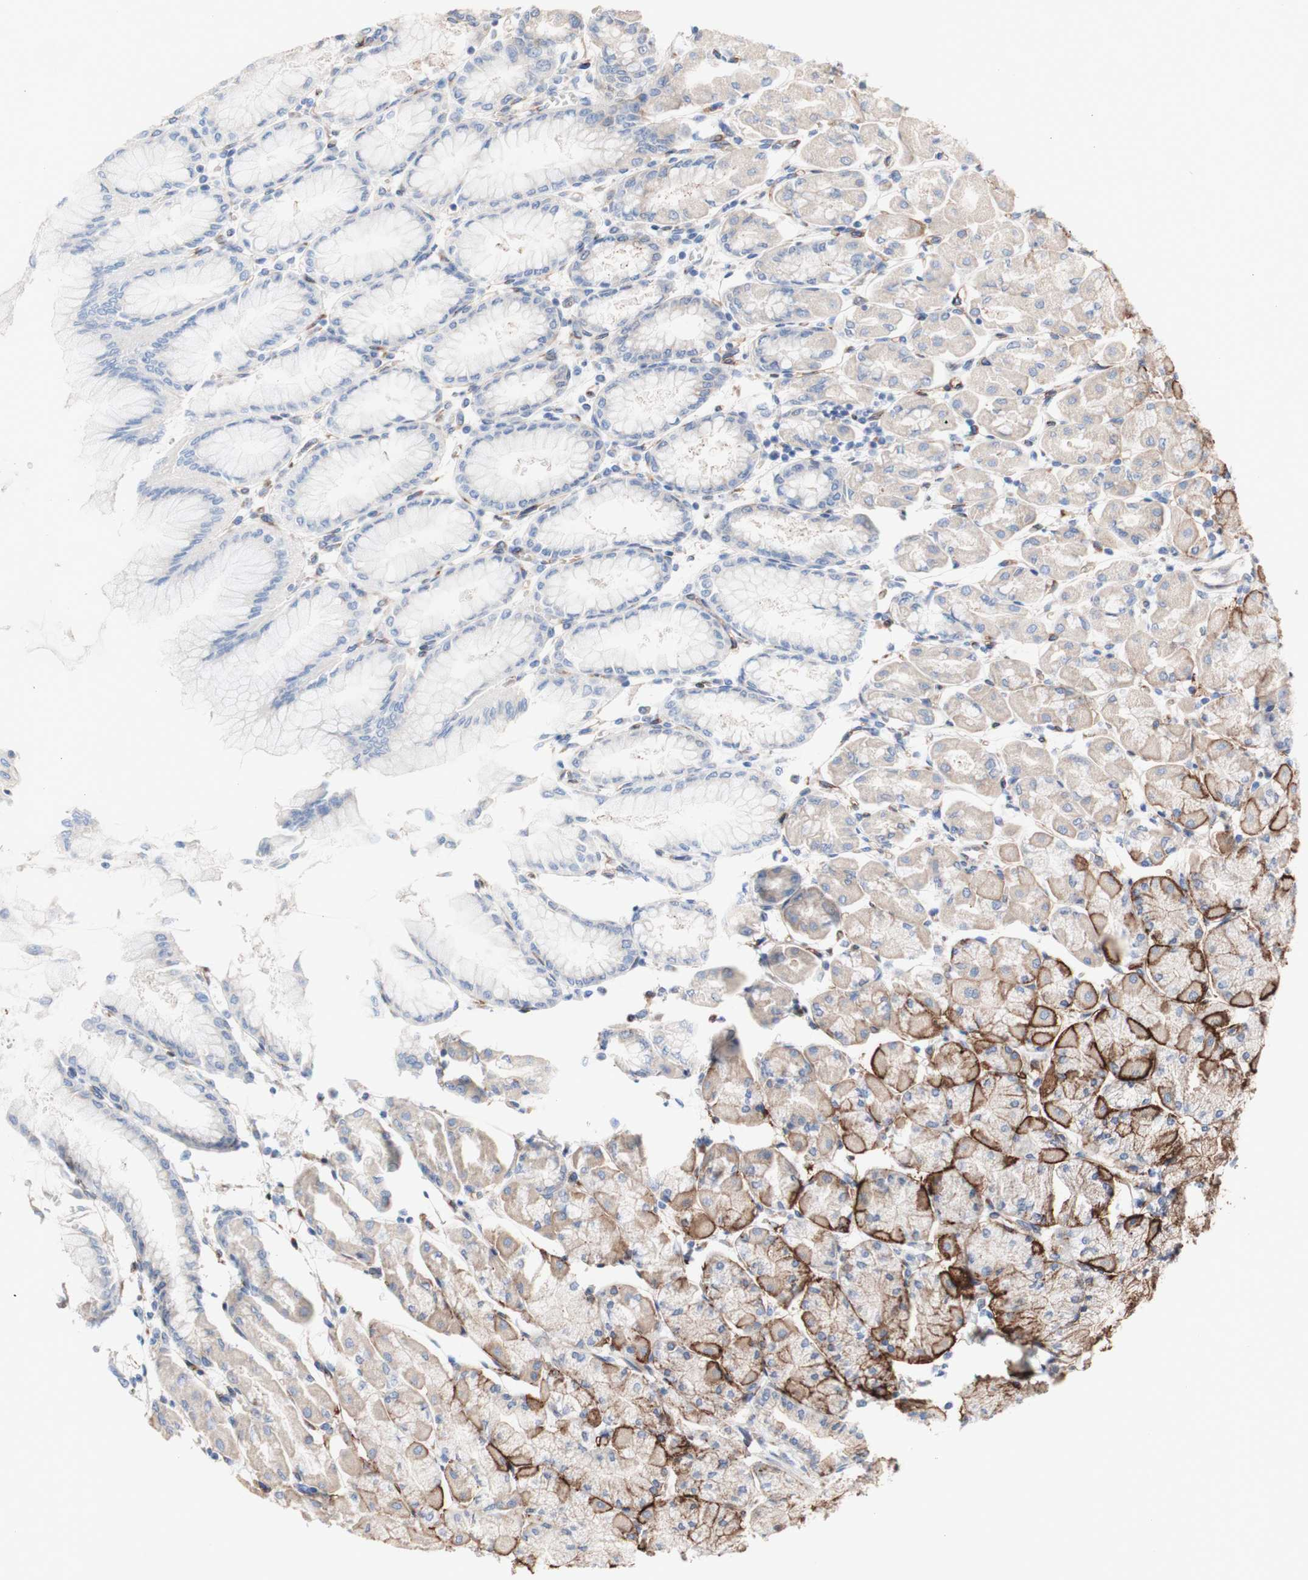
{"staining": {"intensity": "strong", "quantity": "25%-75%", "location": "cytoplasmic/membranous"}, "tissue": "stomach", "cell_type": "Glandular cells", "image_type": "normal", "snomed": [{"axis": "morphology", "description": "Normal tissue, NOS"}, {"axis": "topography", "description": "Stomach, upper"}], "caption": "Immunohistochemical staining of unremarkable stomach exhibits 25%-75% levels of strong cytoplasmic/membranous protein staining in about 25%-75% of glandular cells. (DAB IHC with brightfield microscopy, high magnification).", "gene": "LRIG3", "patient": {"sex": "female", "age": 56}}